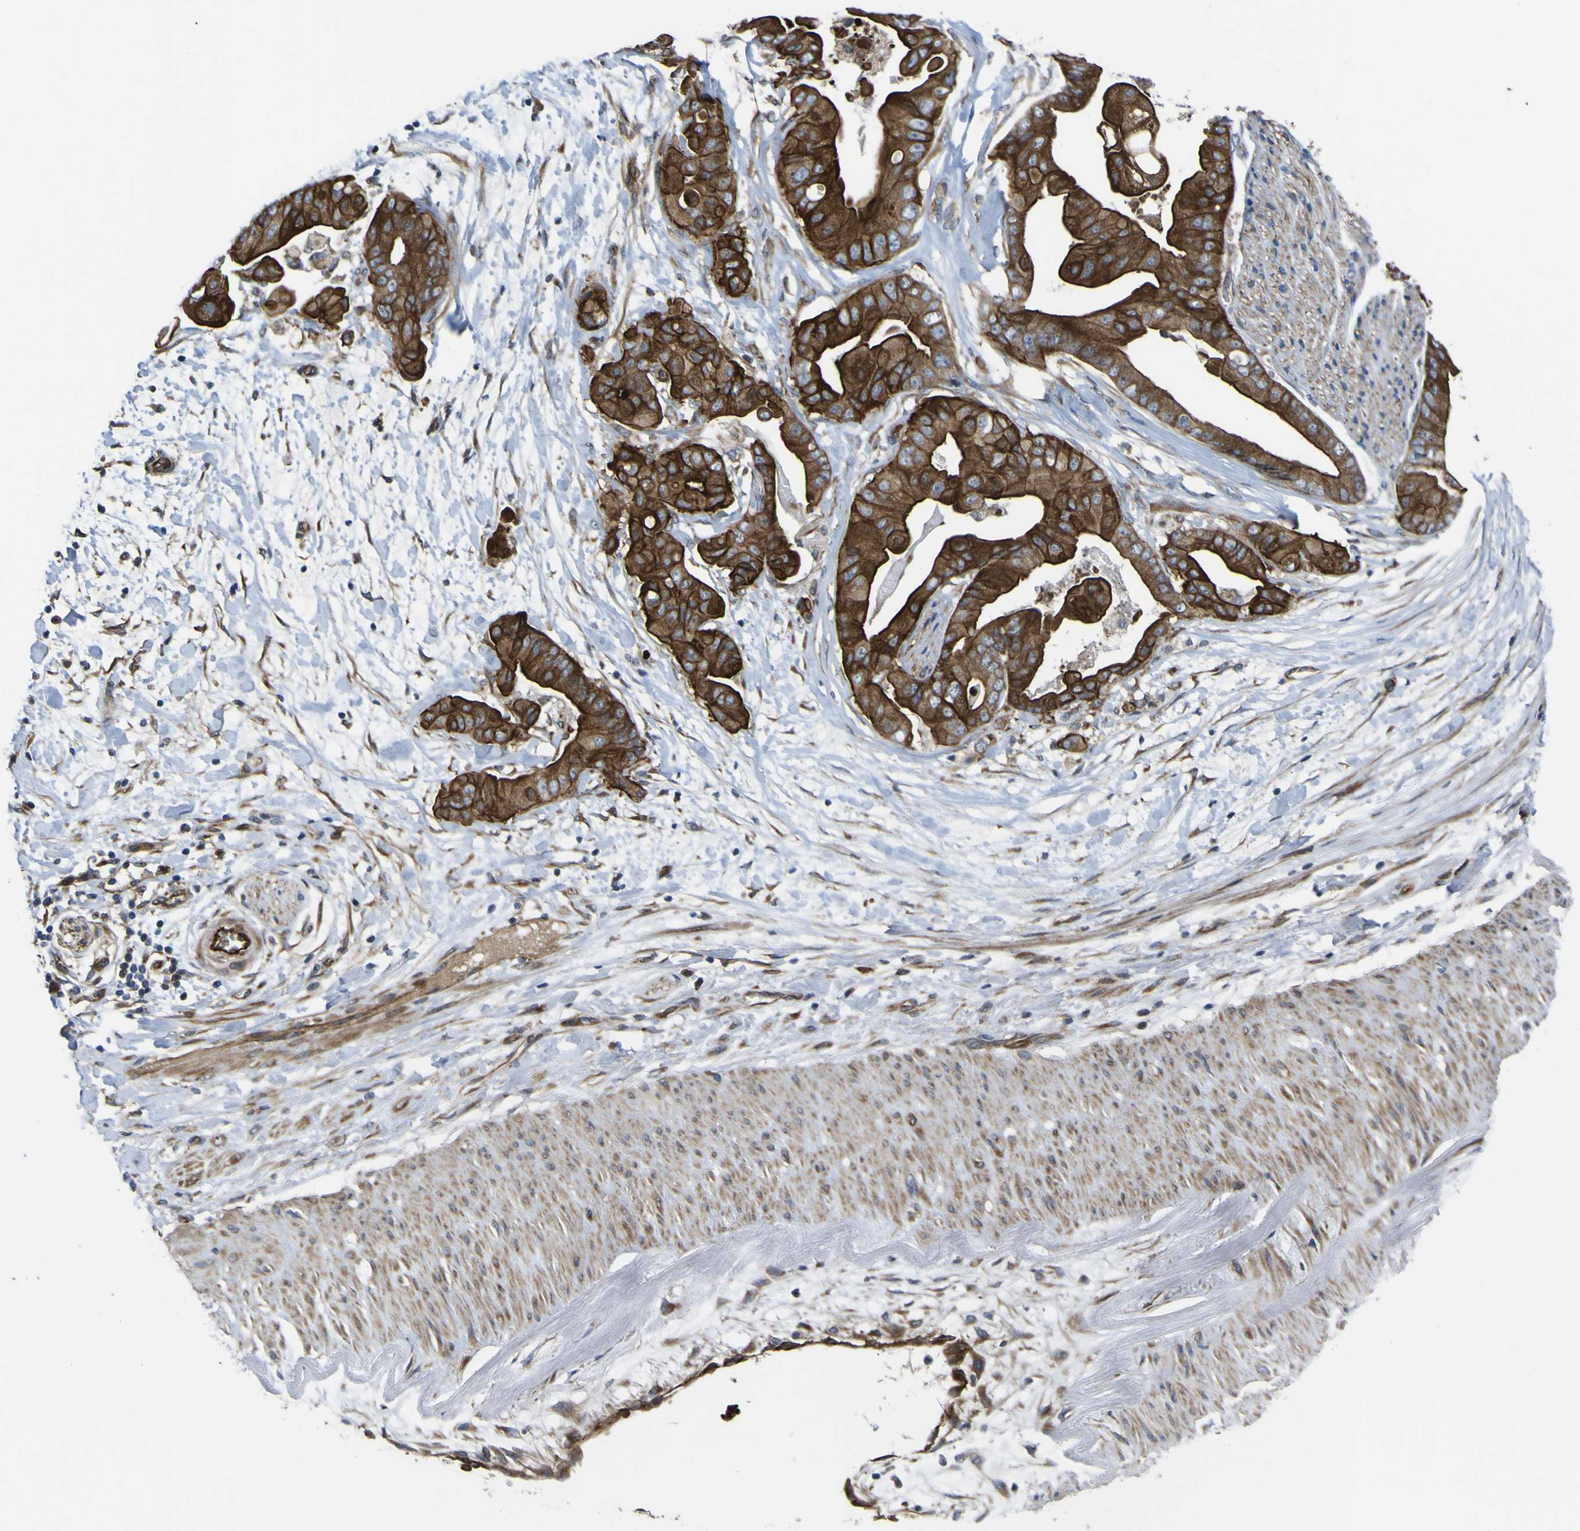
{"staining": {"intensity": "strong", "quantity": ">75%", "location": "cytoplasmic/membranous"}, "tissue": "pancreatic cancer", "cell_type": "Tumor cells", "image_type": "cancer", "snomed": [{"axis": "morphology", "description": "Adenocarcinoma, NOS"}, {"axis": "topography", "description": "Pancreas"}], "caption": "The histopathology image displays staining of pancreatic cancer (adenocarcinoma), revealing strong cytoplasmic/membranous protein positivity (brown color) within tumor cells.", "gene": "FBXO30", "patient": {"sex": "female", "age": 75}}